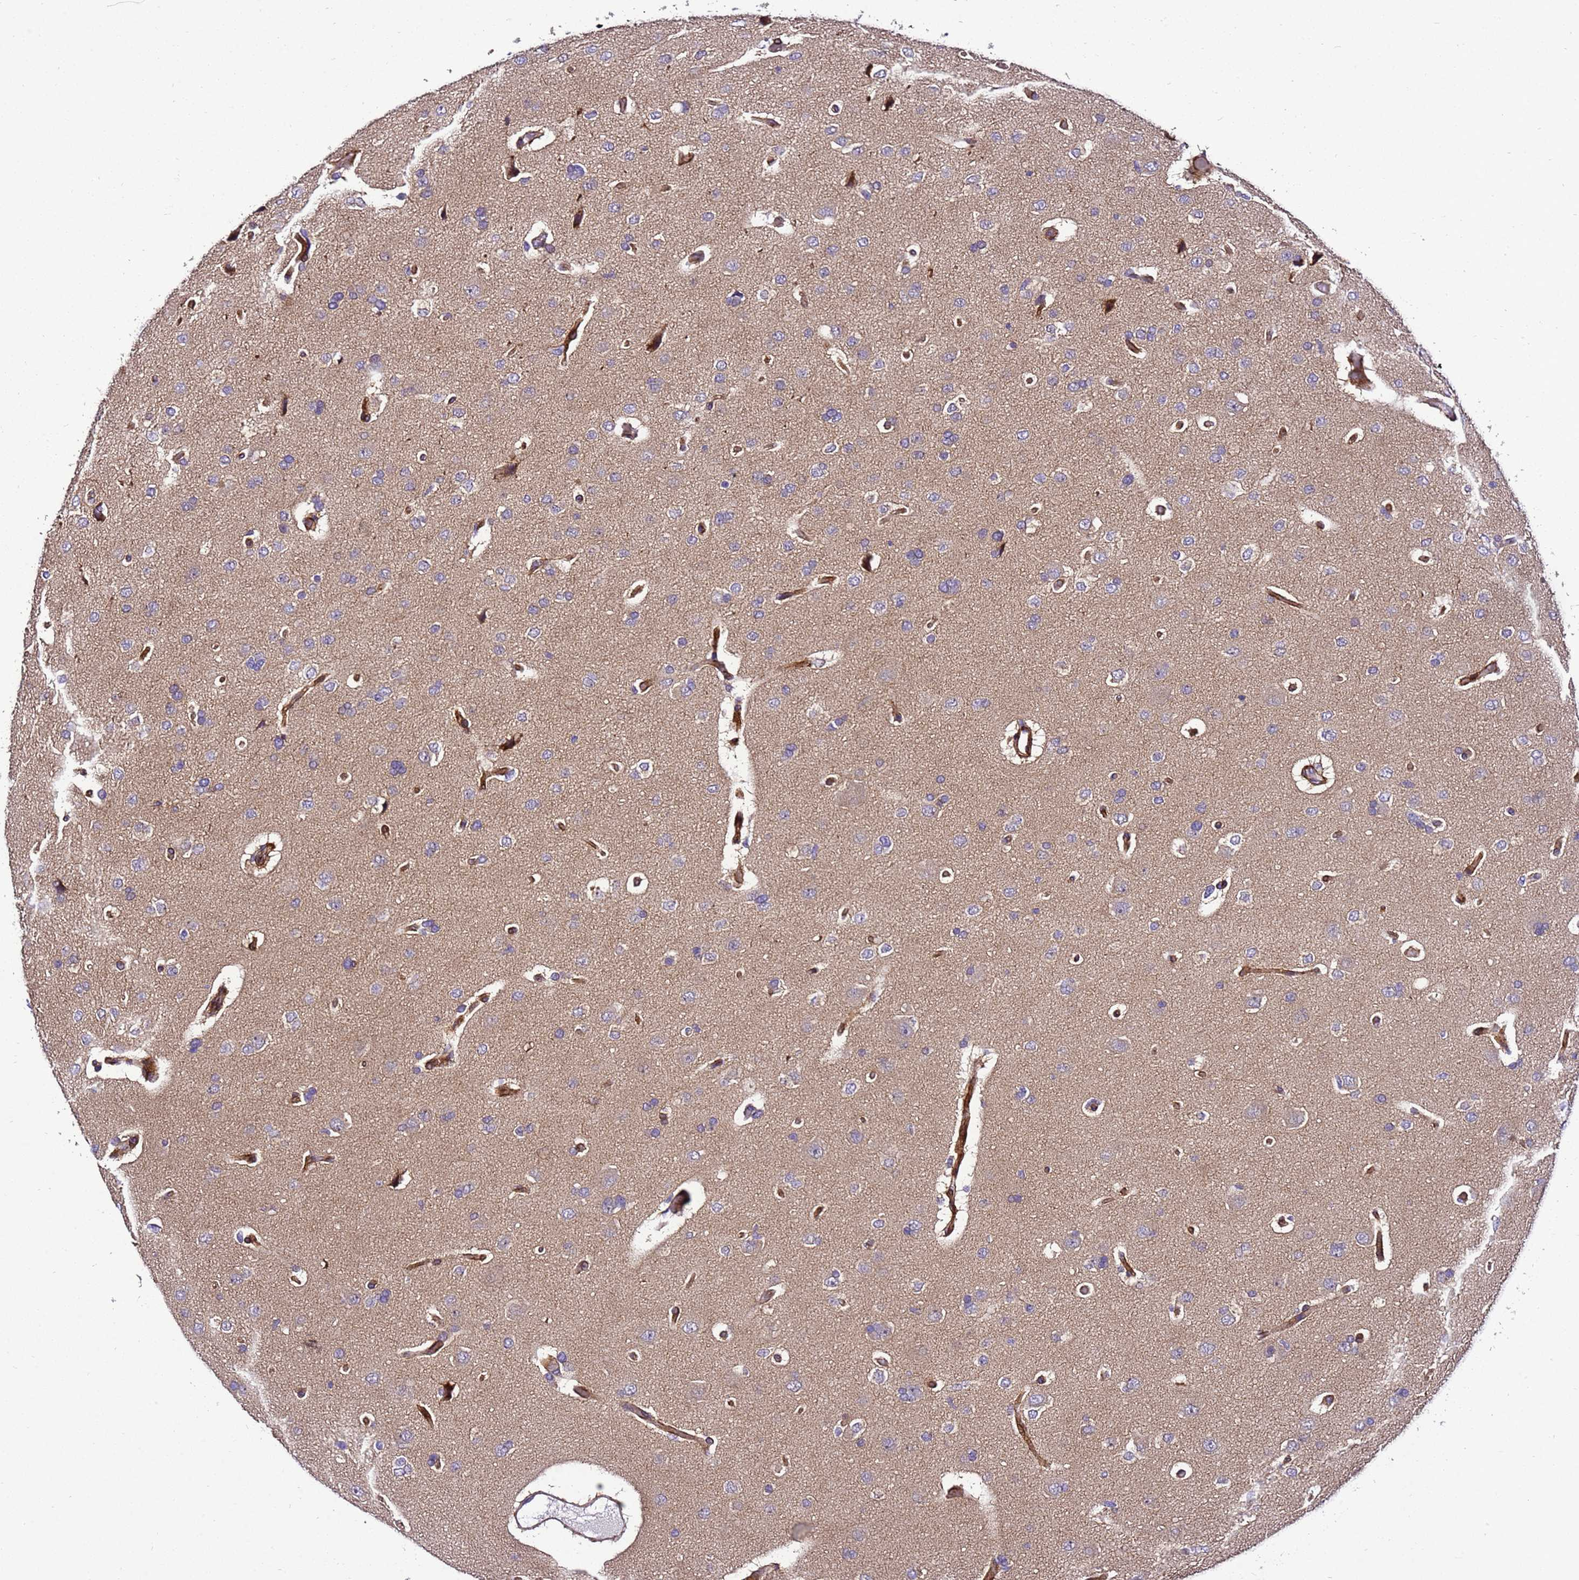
{"staining": {"intensity": "negative", "quantity": "none", "location": "none"}, "tissue": "glioma", "cell_type": "Tumor cells", "image_type": "cancer", "snomed": [{"axis": "morphology", "description": "Glioma, malignant, High grade"}, {"axis": "topography", "description": "Brain"}], "caption": "Tumor cells are negative for protein expression in human malignant glioma (high-grade).", "gene": "ZNF417", "patient": {"sex": "male", "age": 77}}